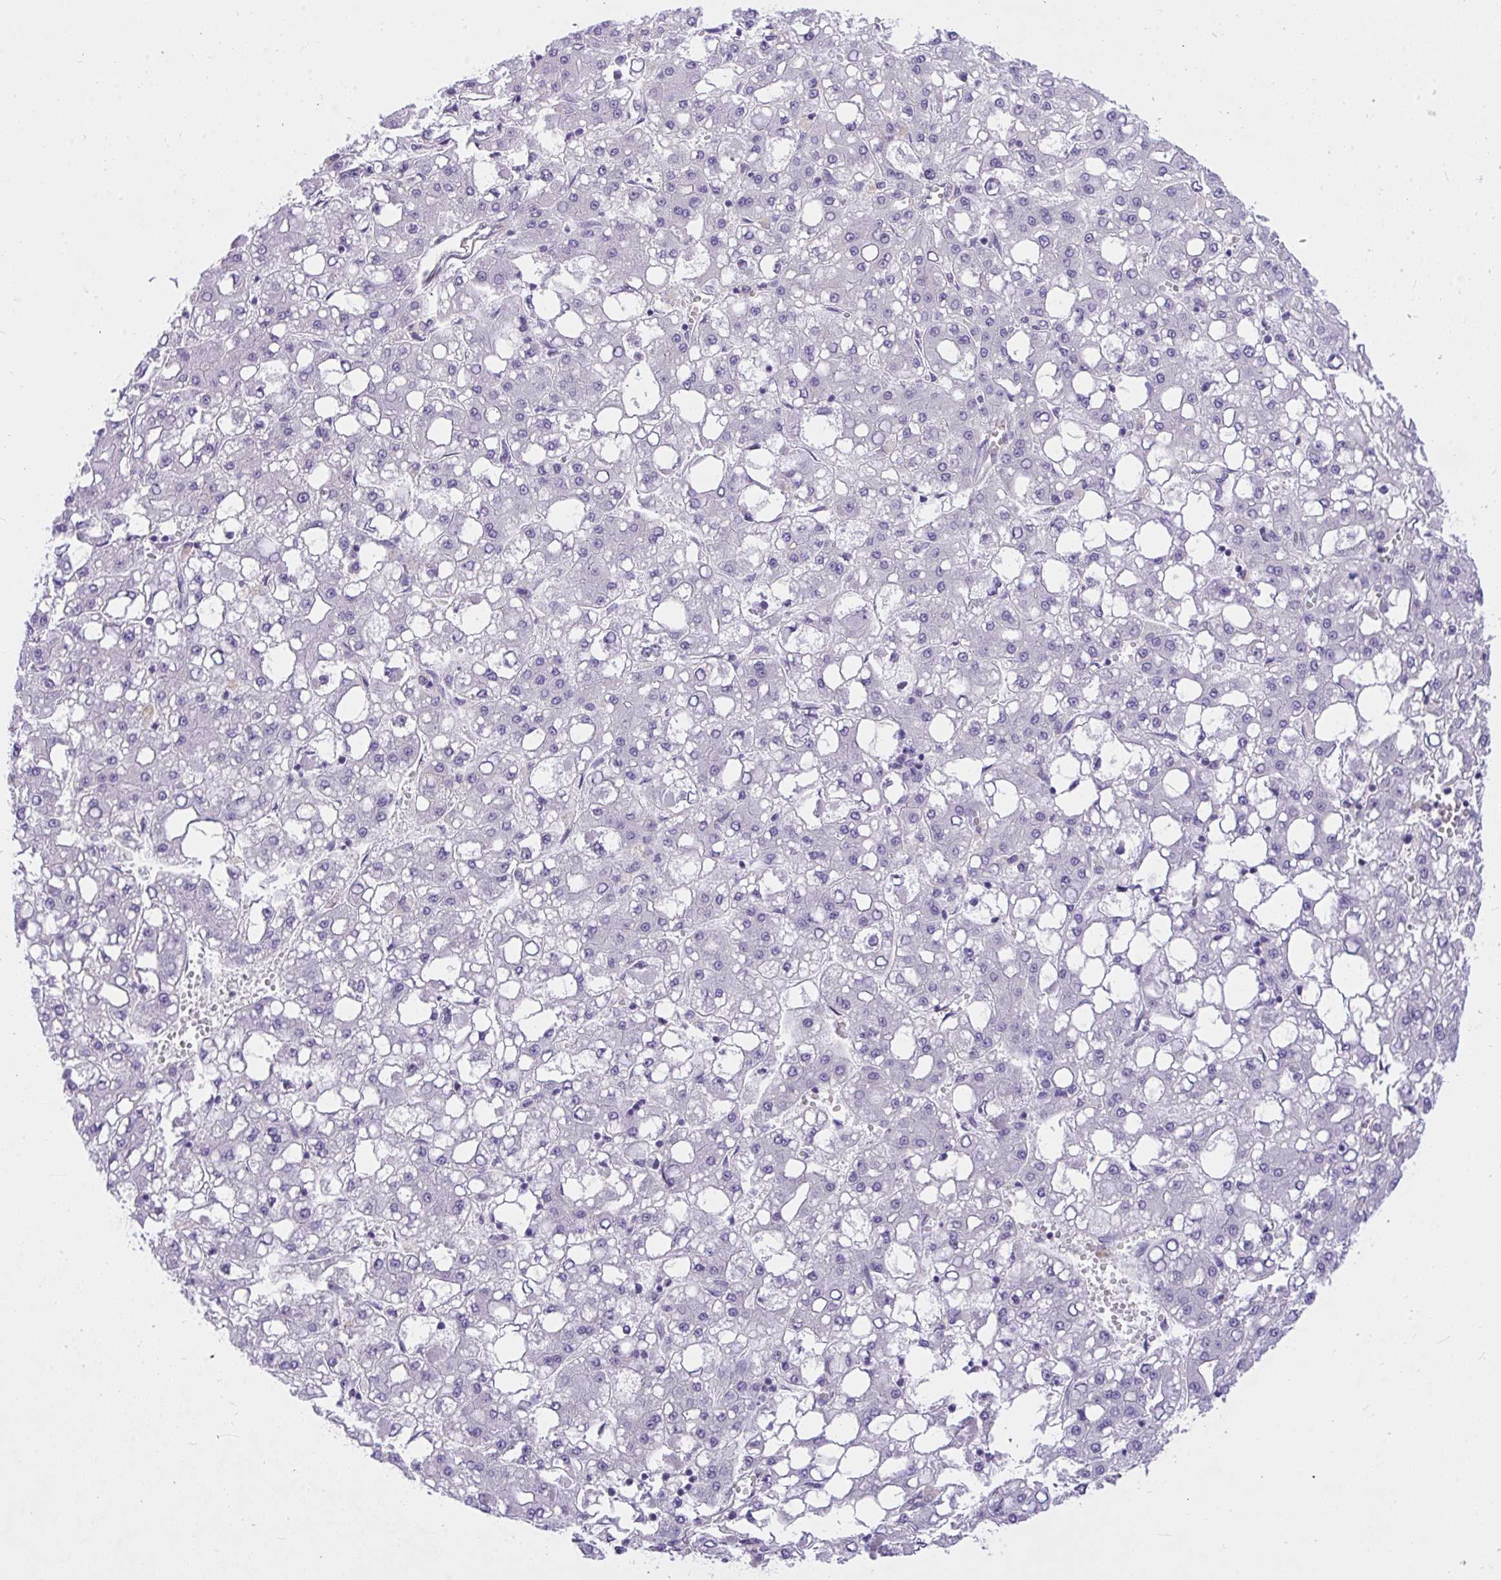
{"staining": {"intensity": "negative", "quantity": "none", "location": "none"}, "tissue": "liver cancer", "cell_type": "Tumor cells", "image_type": "cancer", "snomed": [{"axis": "morphology", "description": "Carcinoma, Hepatocellular, NOS"}, {"axis": "topography", "description": "Liver"}], "caption": "Hepatocellular carcinoma (liver) stained for a protein using immunohistochemistry (IHC) reveals no staining tumor cells.", "gene": "TLN2", "patient": {"sex": "male", "age": 65}}